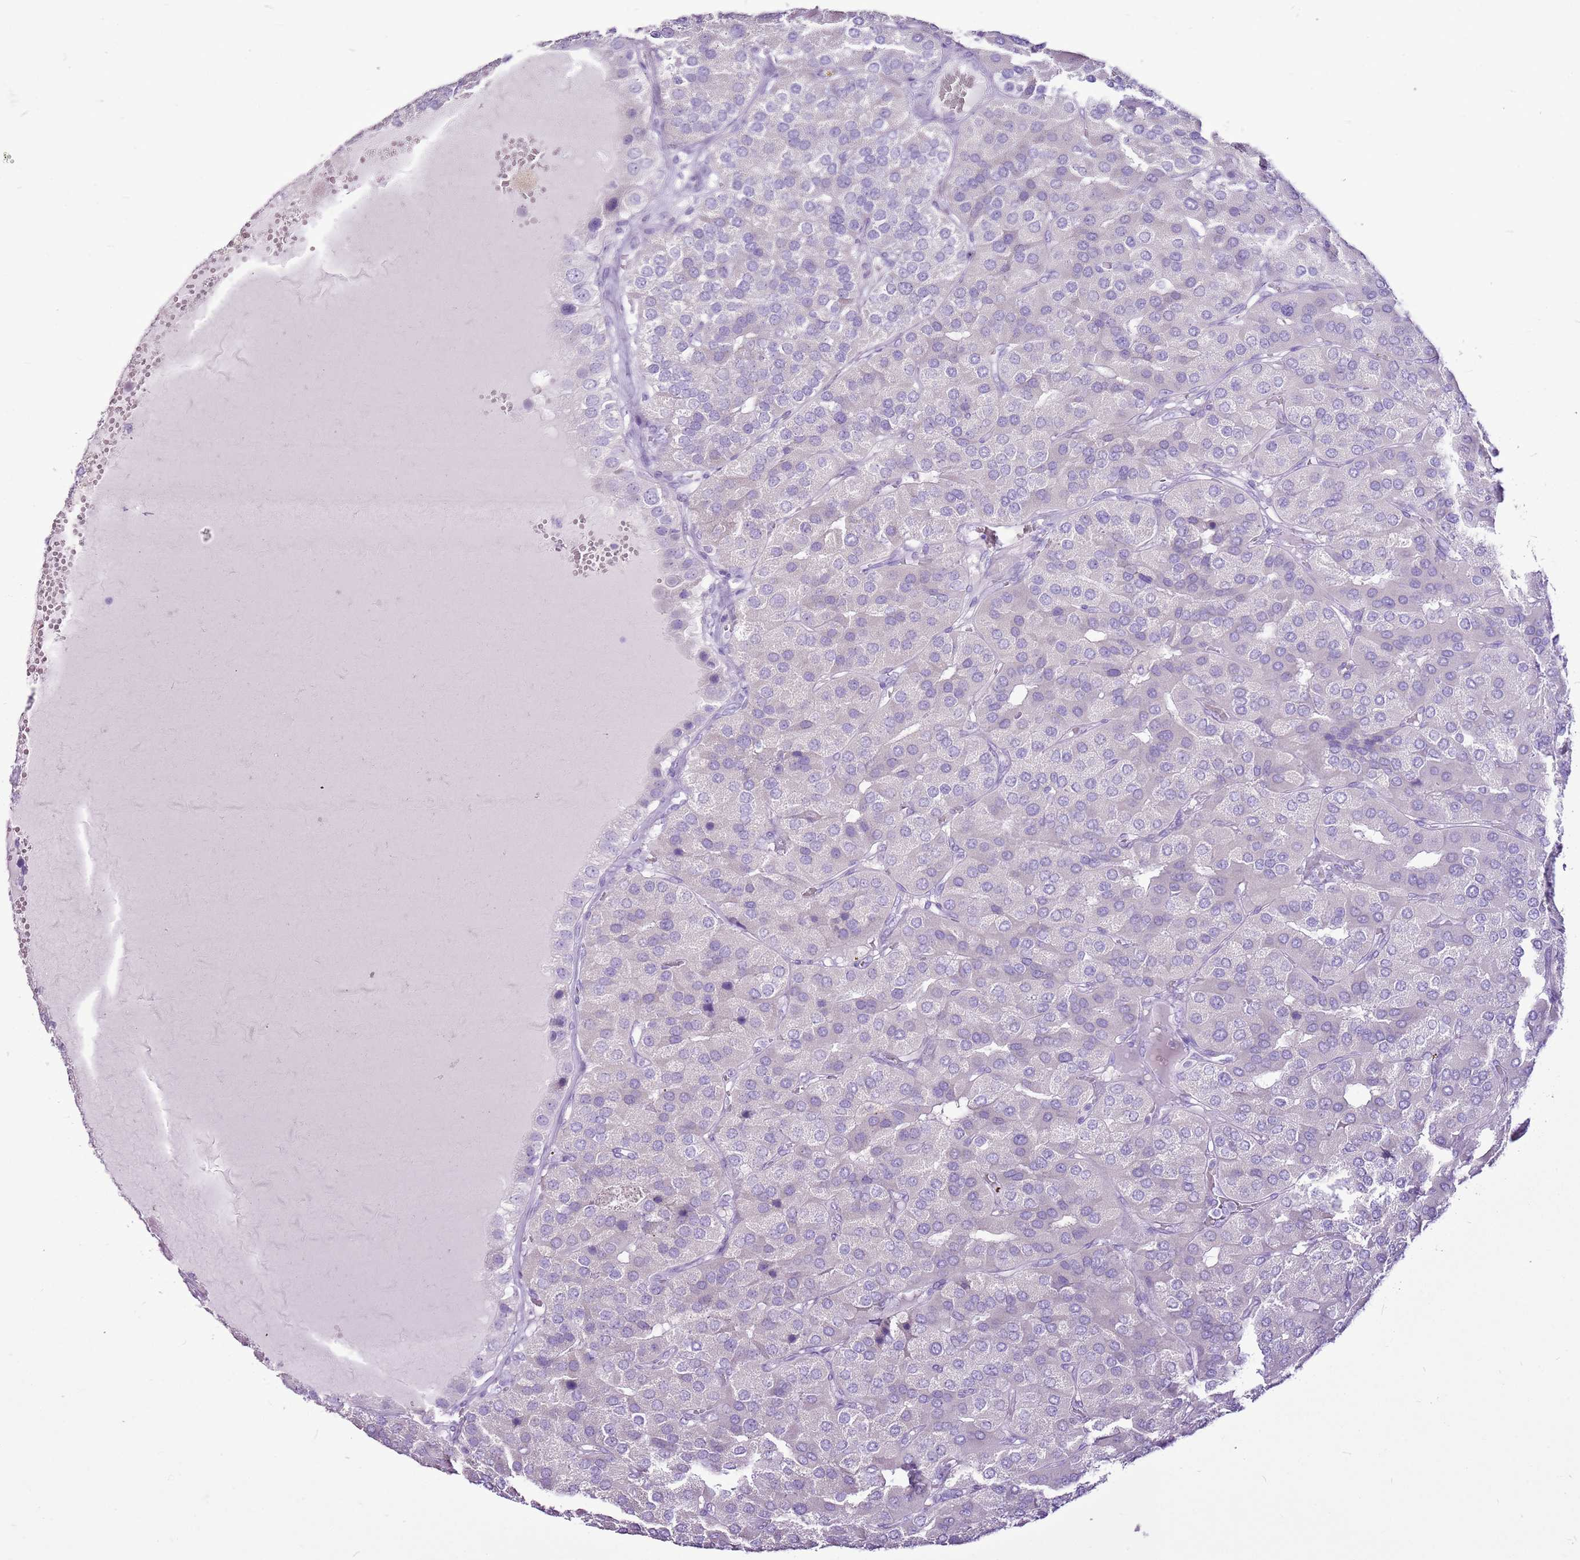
{"staining": {"intensity": "negative", "quantity": "none", "location": "none"}, "tissue": "parathyroid gland", "cell_type": "Glandular cells", "image_type": "normal", "snomed": [{"axis": "morphology", "description": "Normal tissue, NOS"}, {"axis": "morphology", "description": "Adenoma, NOS"}, {"axis": "topography", "description": "Parathyroid gland"}], "caption": "The histopathology image displays no staining of glandular cells in normal parathyroid gland. (DAB (3,3'-diaminobenzidine) immunohistochemistry with hematoxylin counter stain).", "gene": "CNFN", "patient": {"sex": "female", "age": 86}}